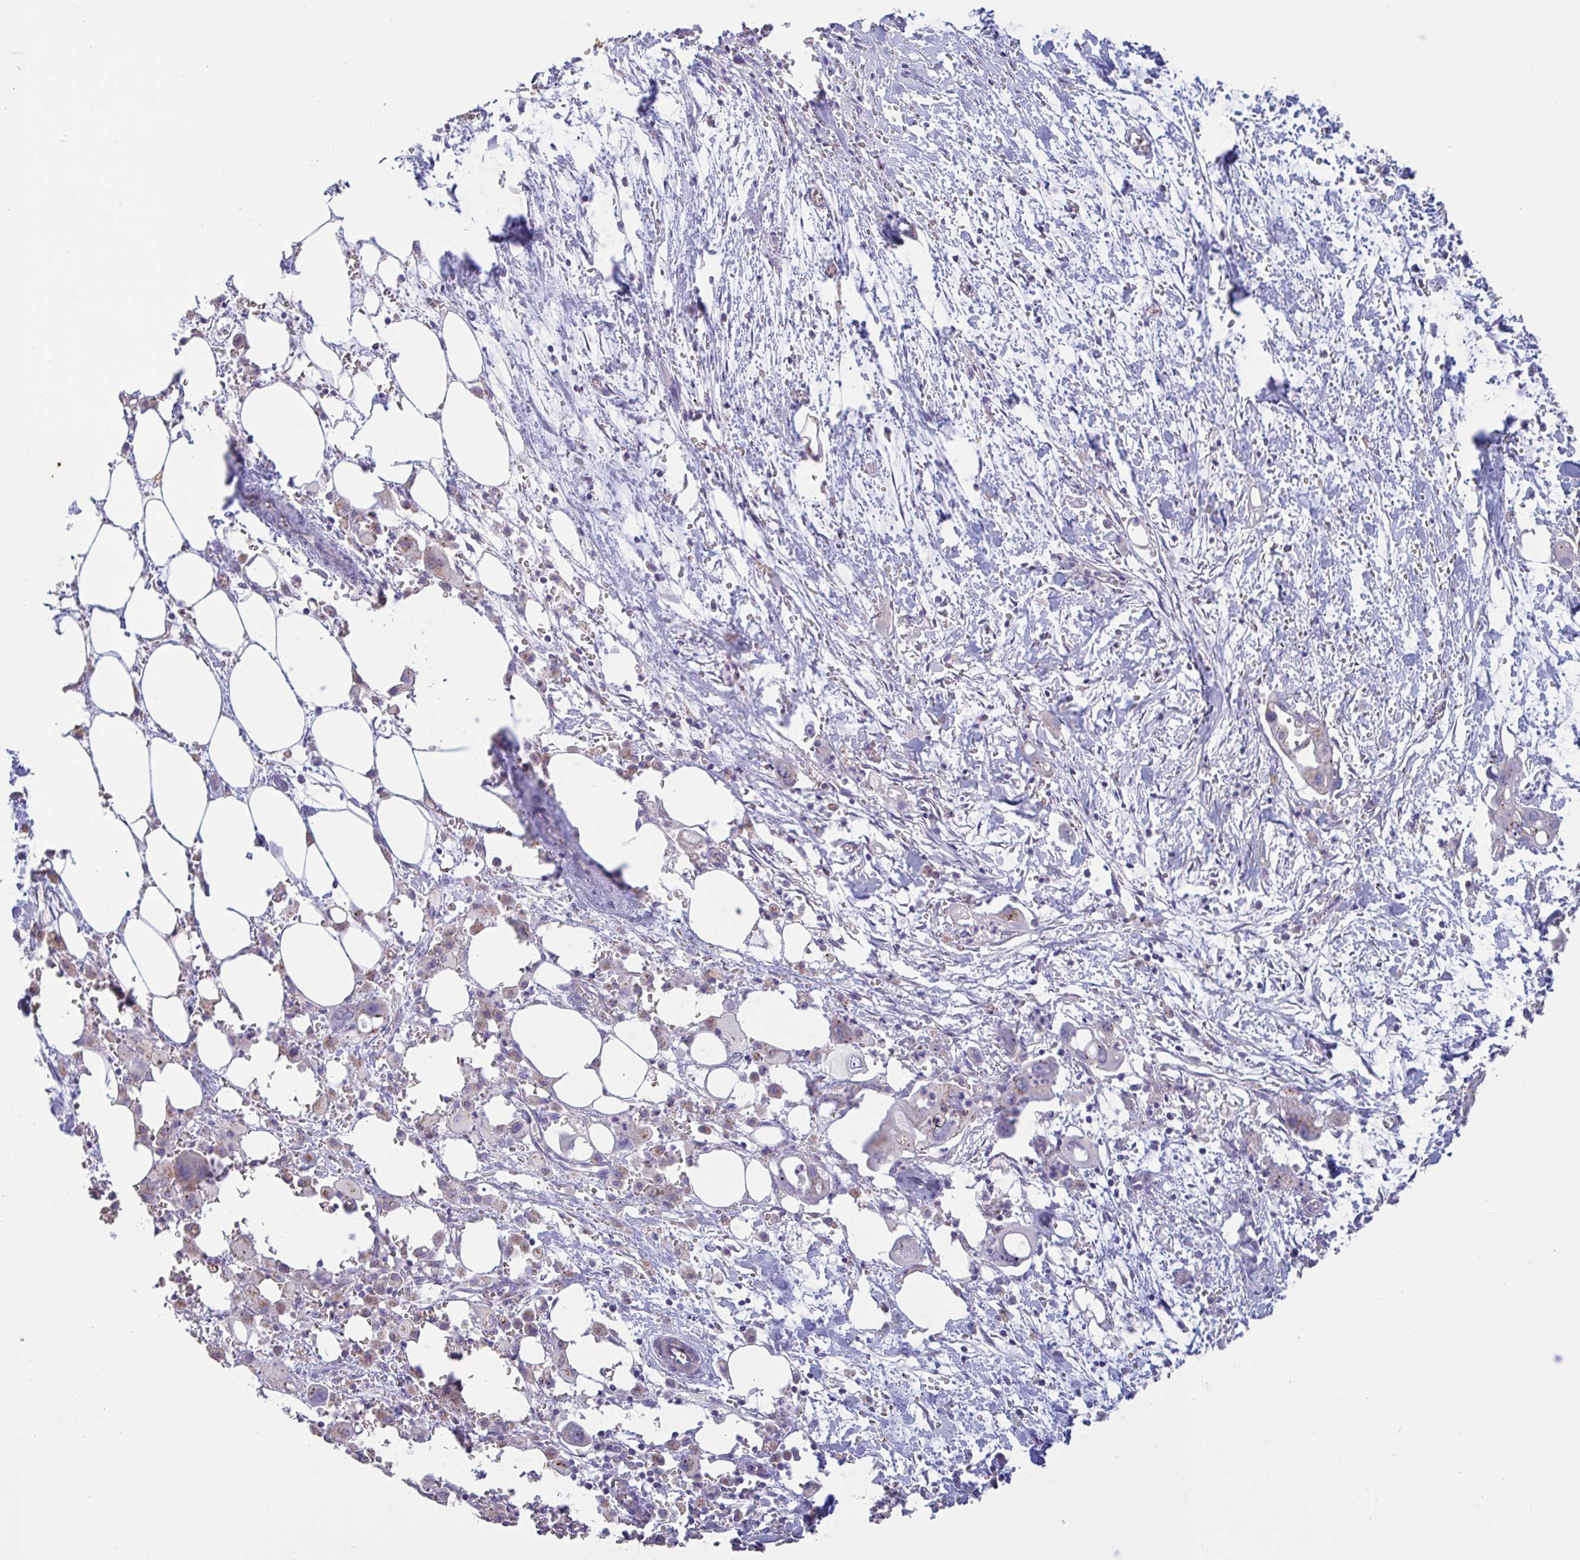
{"staining": {"intensity": "negative", "quantity": "none", "location": "none"}, "tissue": "pancreatic cancer", "cell_type": "Tumor cells", "image_type": "cancer", "snomed": [{"axis": "morphology", "description": "Adenocarcinoma, NOS"}, {"axis": "topography", "description": "Pancreas"}], "caption": "This micrograph is of pancreatic adenocarcinoma stained with immunohistochemistry (IHC) to label a protein in brown with the nuclei are counter-stained blue. There is no staining in tumor cells.", "gene": "CHMP5", "patient": {"sex": "male", "age": 61}}